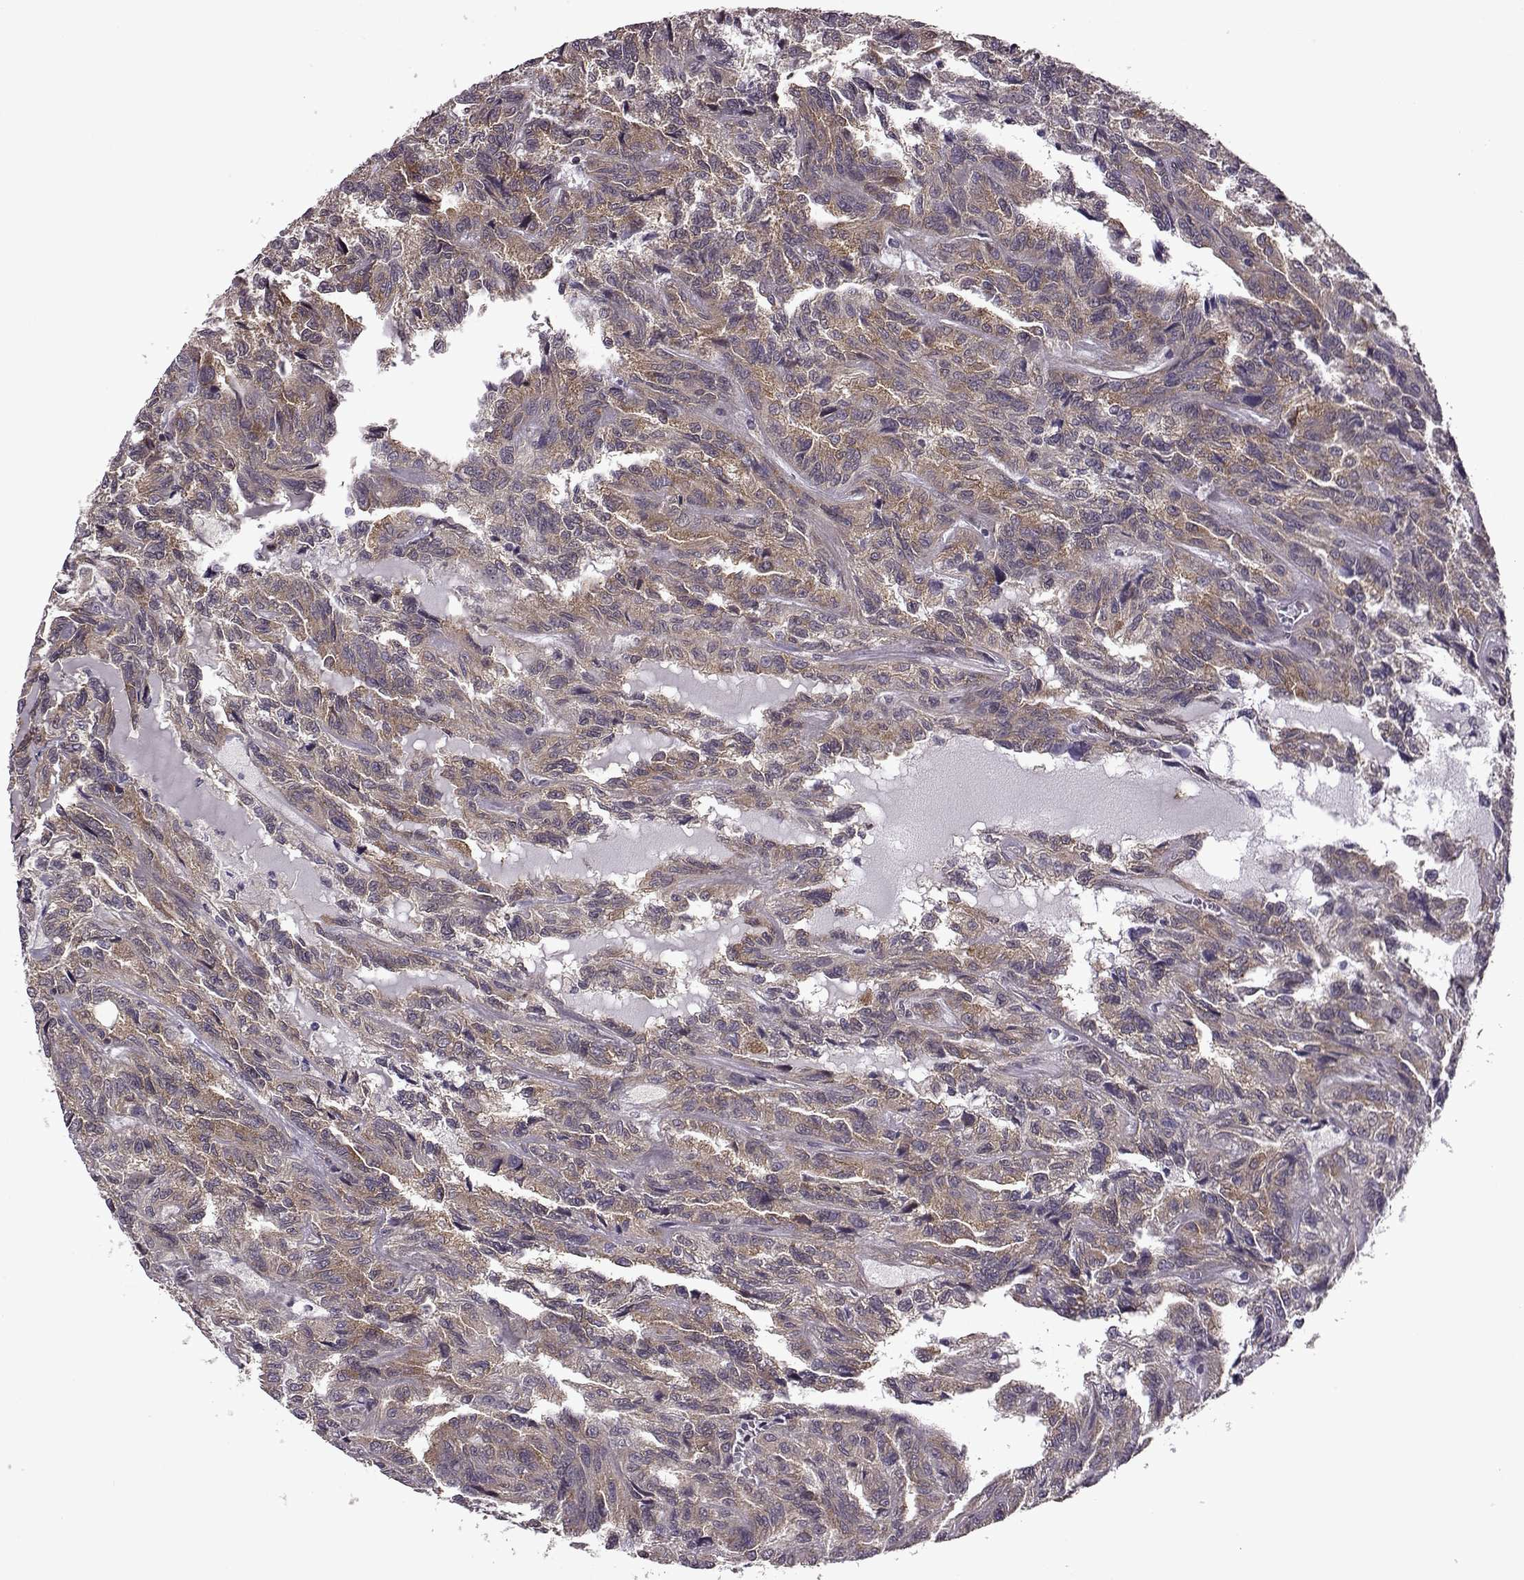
{"staining": {"intensity": "moderate", "quantity": ">75%", "location": "cytoplasmic/membranous"}, "tissue": "renal cancer", "cell_type": "Tumor cells", "image_type": "cancer", "snomed": [{"axis": "morphology", "description": "Adenocarcinoma, NOS"}, {"axis": "topography", "description": "Kidney"}], "caption": "Brown immunohistochemical staining in adenocarcinoma (renal) exhibits moderate cytoplasmic/membranous positivity in about >75% of tumor cells.", "gene": "URI1", "patient": {"sex": "male", "age": 79}}